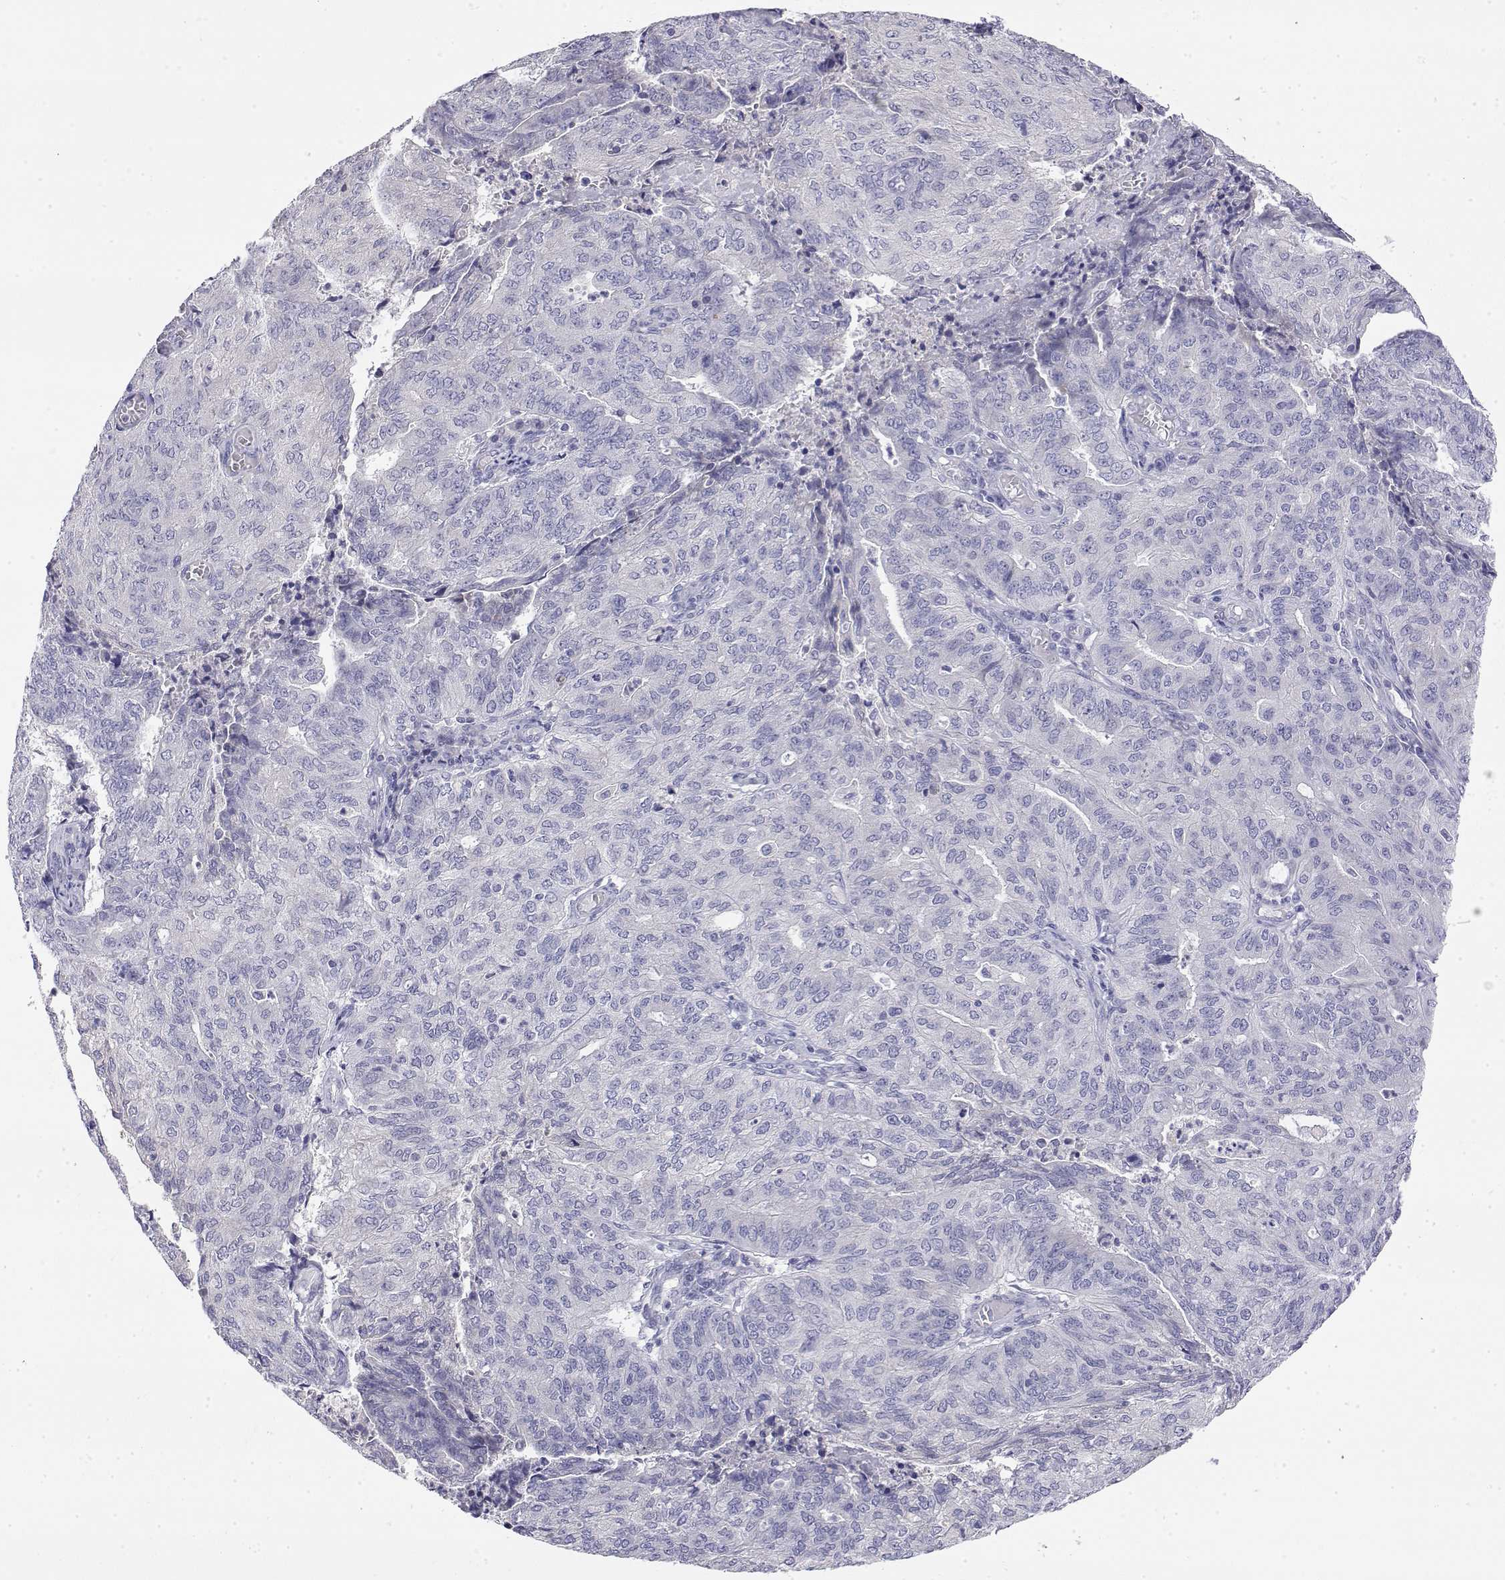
{"staining": {"intensity": "negative", "quantity": "none", "location": "none"}, "tissue": "endometrial cancer", "cell_type": "Tumor cells", "image_type": "cancer", "snomed": [{"axis": "morphology", "description": "Adenocarcinoma, NOS"}, {"axis": "topography", "description": "Endometrium"}], "caption": "DAB (3,3'-diaminobenzidine) immunohistochemical staining of human adenocarcinoma (endometrial) exhibits no significant positivity in tumor cells.", "gene": "LY6D", "patient": {"sex": "female", "age": 82}}